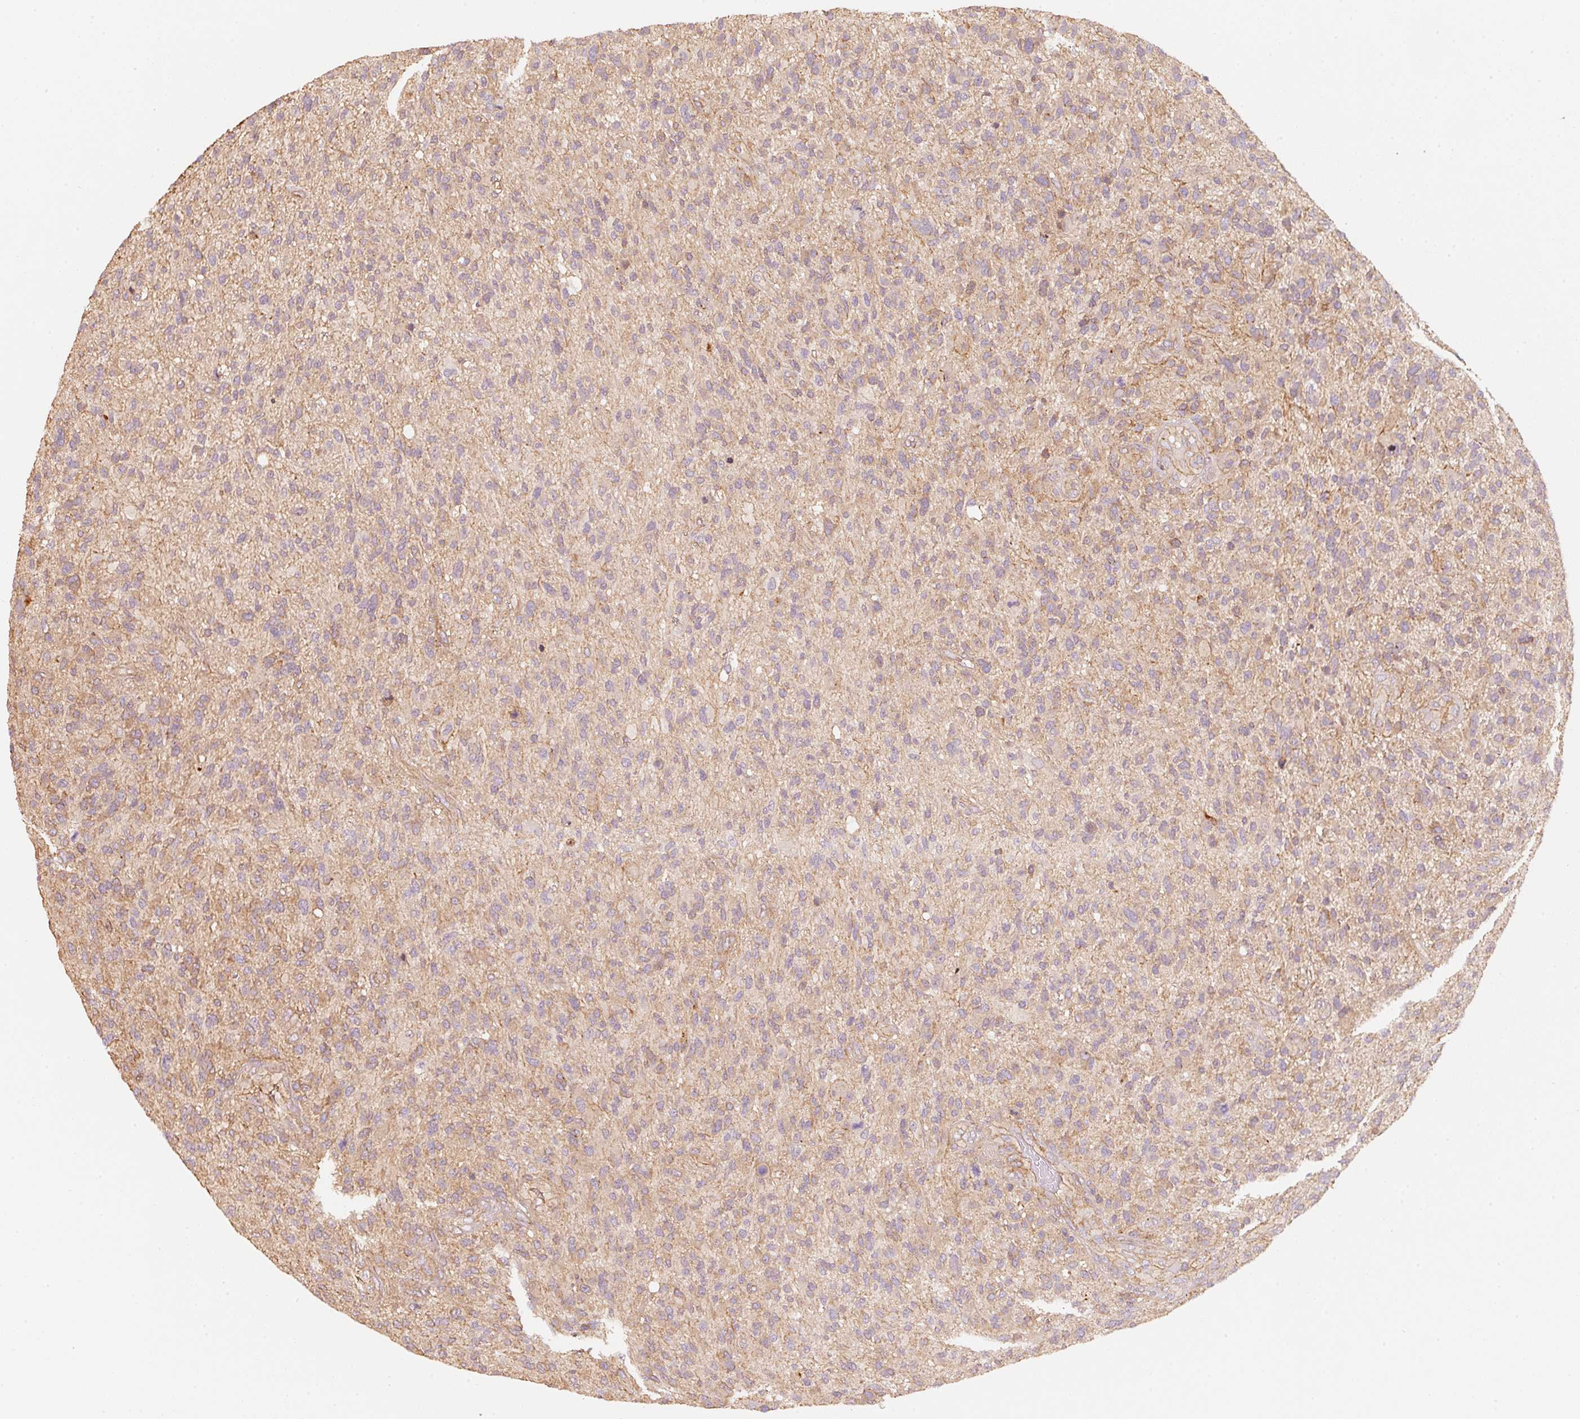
{"staining": {"intensity": "negative", "quantity": "none", "location": "none"}, "tissue": "glioma", "cell_type": "Tumor cells", "image_type": "cancer", "snomed": [{"axis": "morphology", "description": "Glioma, malignant, High grade"}, {"axis": "topography", "description": "Brain"}], "caption": "High magnification brightfield microscopy of glioma stained with DAB (brown) and counterstained with hematoxylin (blue): tumor cells show no significant positivity.", "gene": "CEP95", "patient": {"sex": "male", "age": 47}}